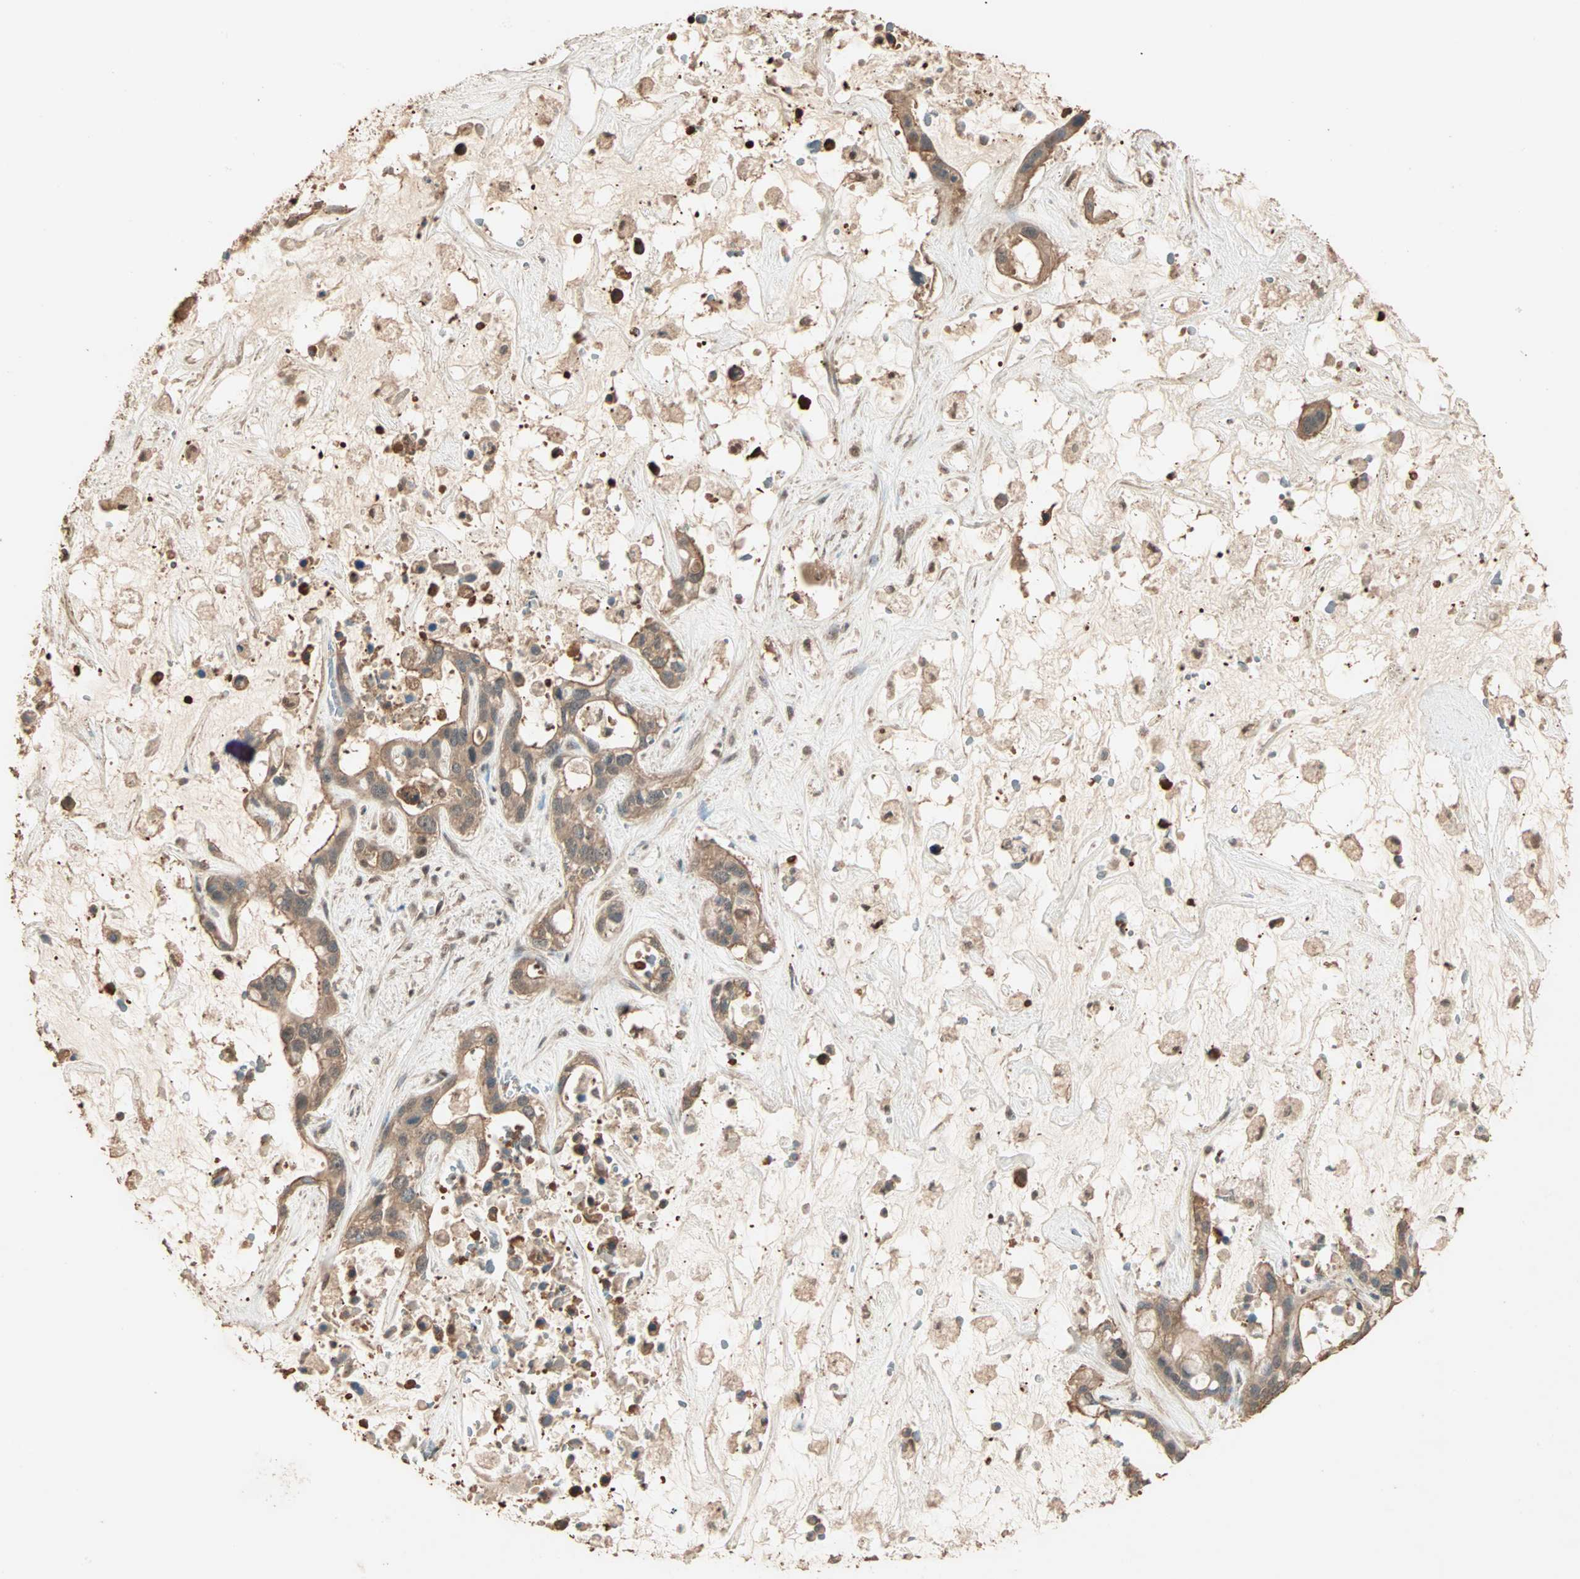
{"staining": {"intensity": "moderate", "quantity": ">75%", "location": "cytoplasmic/membranous"}, "tissue": "liver cancer", "cell_type": "Tumor cells", "image_type": "cancer", "snomed": [{"axis": "morphology", "description": "Cholangiocarcinoma"}, {"axis": "topography", "description": "Liver"}], "caption": "IHC histopathology image of neoplastic tissue: liver cholangiocarcinoma stained using IHC reveals medium levels of moderate protein expression localized specifically in the cytoplasmic/membranous of tumor cells, appearing as a cytoplasmic/membranous brown color.", "gene": "ZBTB33", "patient": {"sex": "female", "age": 65}}